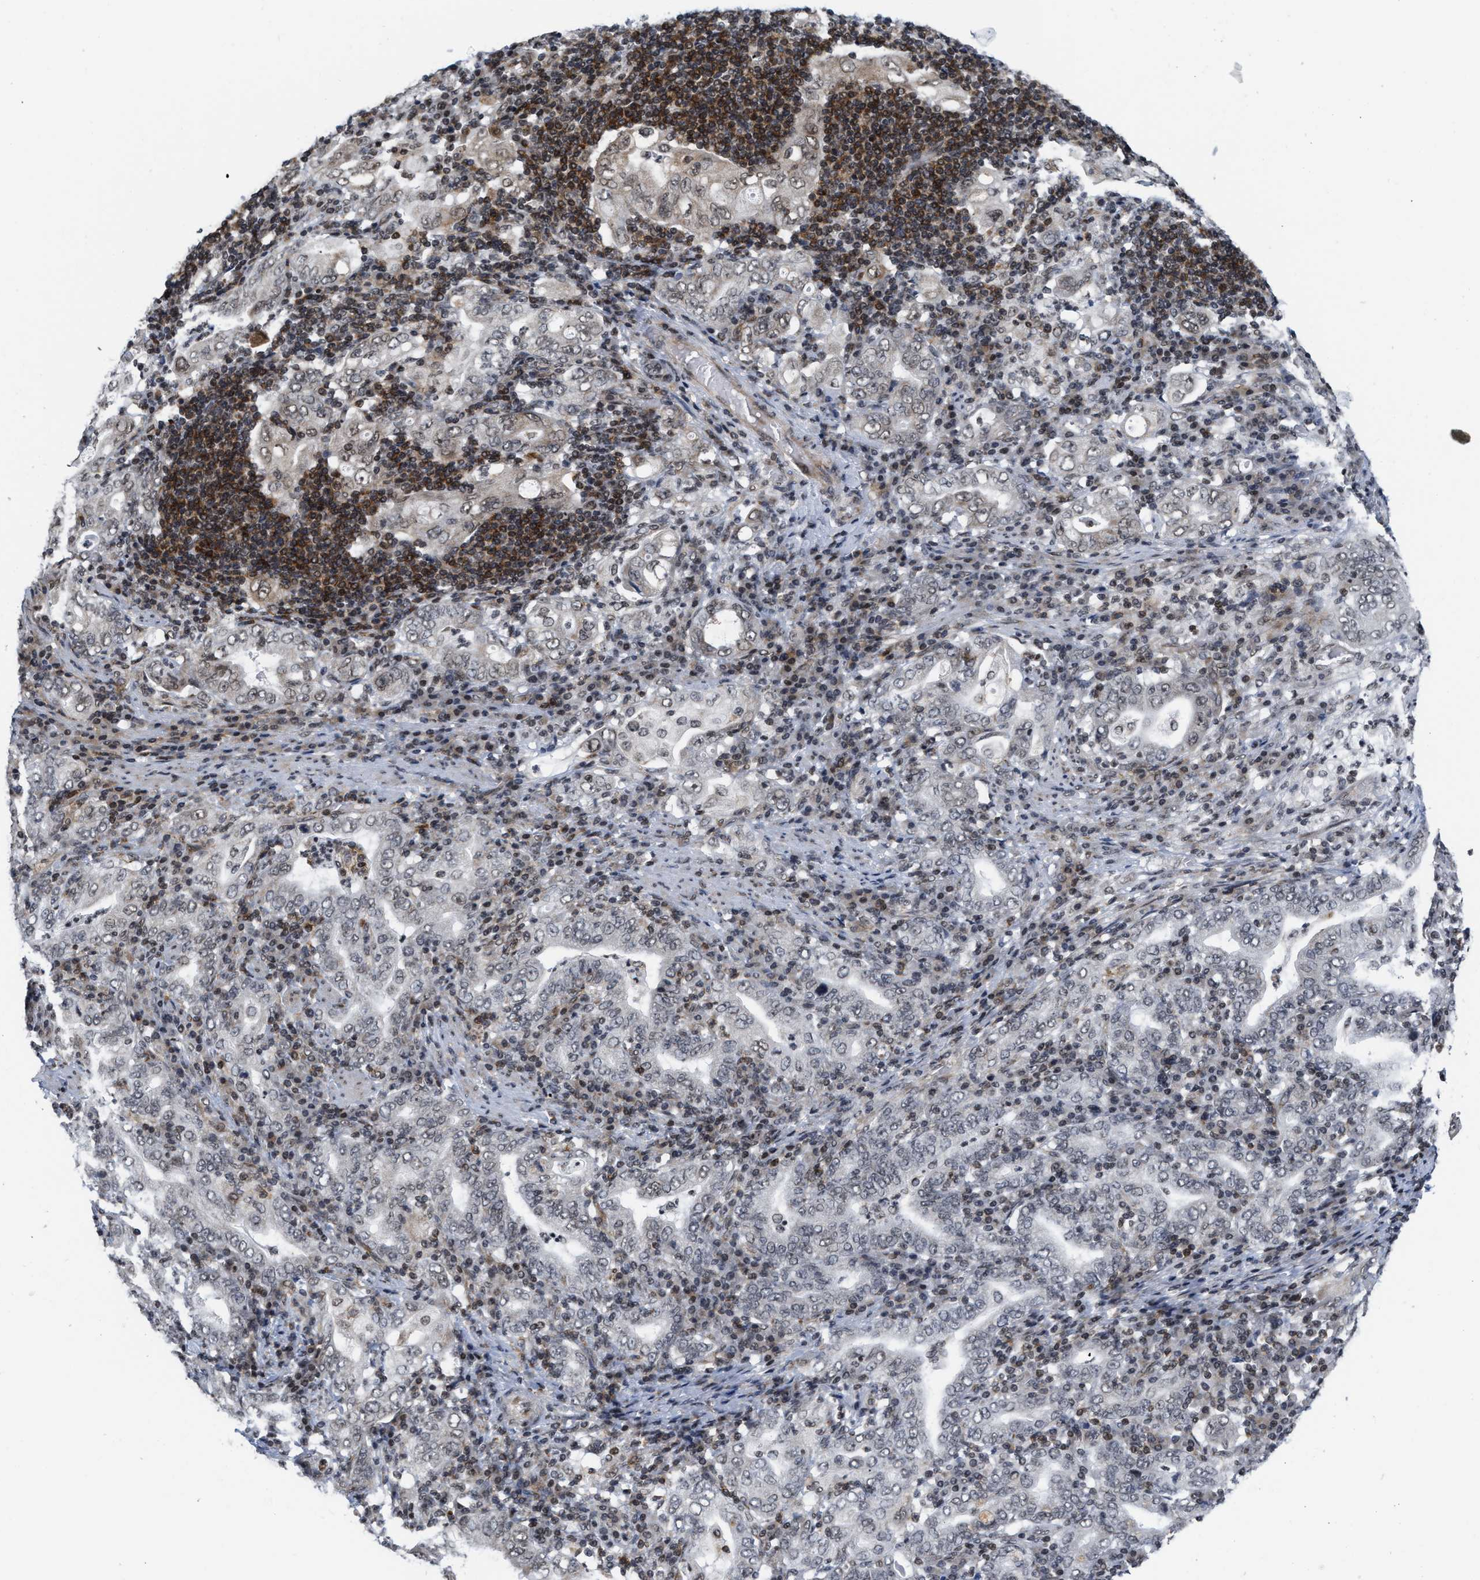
{"staining": {"intensity": "weak", "quantity": ">75%", "location": "nuclear"}, "tissue": "stomach cancer", "cell_type": "Tumor cells", "image_type": "cancer", "snomed": [{"axis": "morphology", "description": "Normal tissue, NOS"}, {"axis": "morphology", "description": "Adenocarcinoma, NOS"}, {"axis": "topography", "description": "Esophagus"}, {"axis": "topography", "description": "Stomach, upper"}, {"axis": "topography", "description": "Peripheral nerve tissue"}], "caption": "Brown immunohistochemical staining in stomach cancer (adenocarcinoma) reveals weak nuclear staining in about >75% of tumor cells.", "gene": "ANKRD6", "patient": {"sex": "male", "age": 62}}